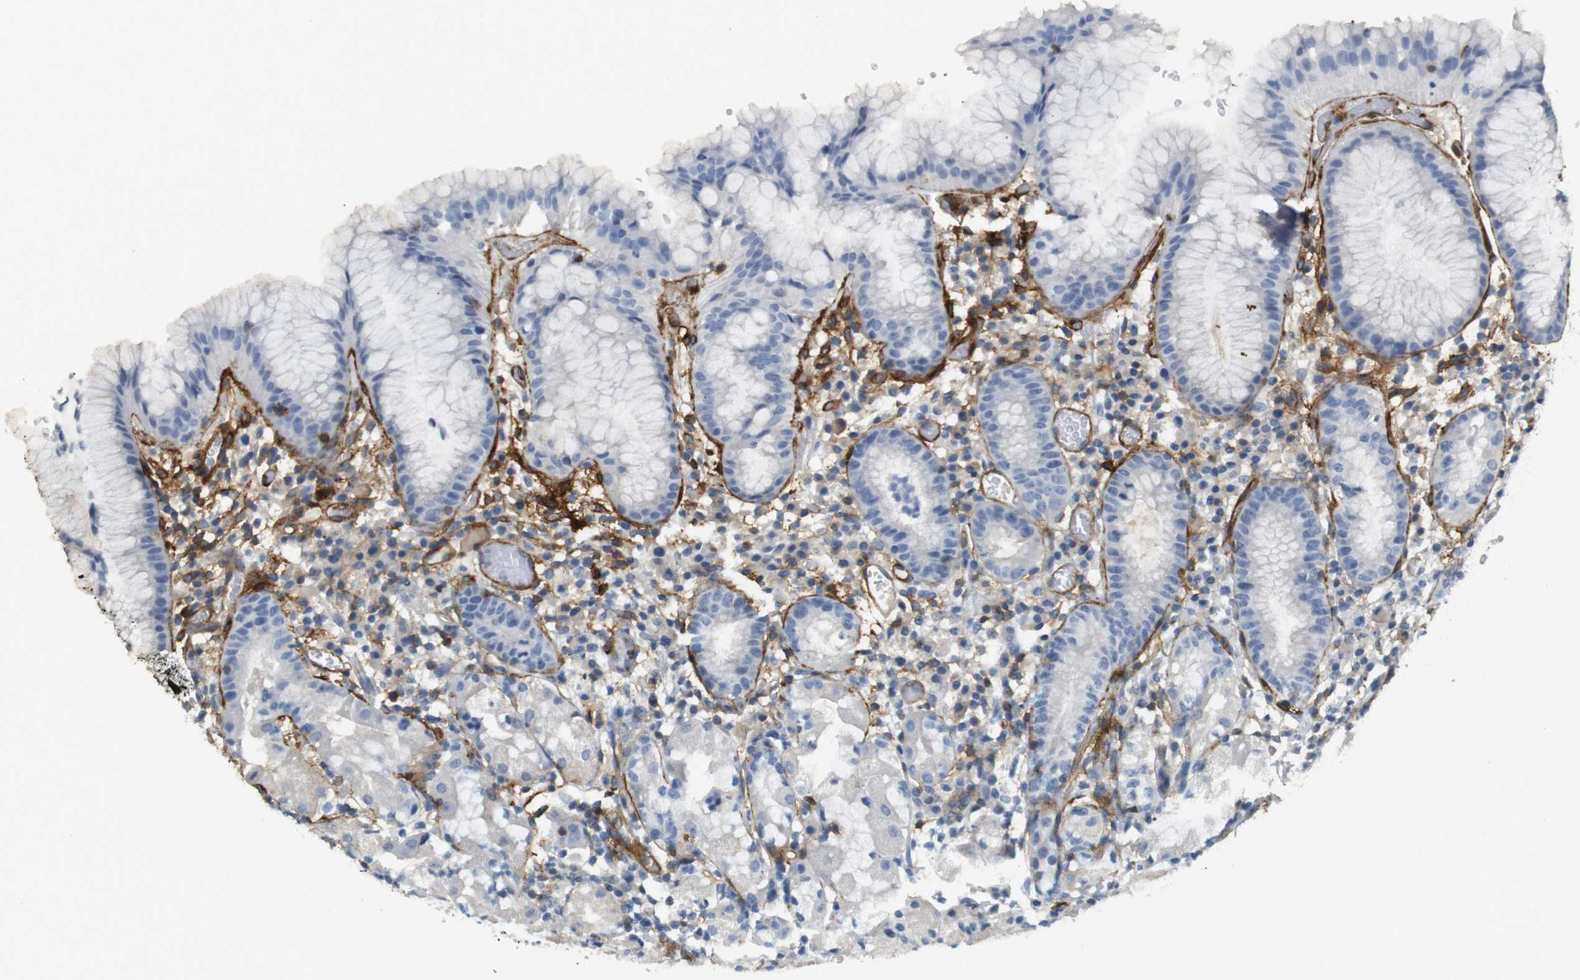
{"staining": {"intensity": "negative", "quantity": "none", "location": "none"}, "tissue": "stomach", "cell_type": "Glandular cells", "image_type": "normal", "snomed": [{"axis": "morphology", "description": "Normal tissue, NOS"}, {"axis": "topography", "description": "Stomach"}, {"axis": "topography", "description": "Stomach, lower"}], "caption": "Protein analysis of benign stomach displays no significant staining in glandular cells. (DAB immunohistochemistry (IHC) with hematoxylin counter stain).", "gene": "F2R", "patient": {"sex": "female", "age": 75}}